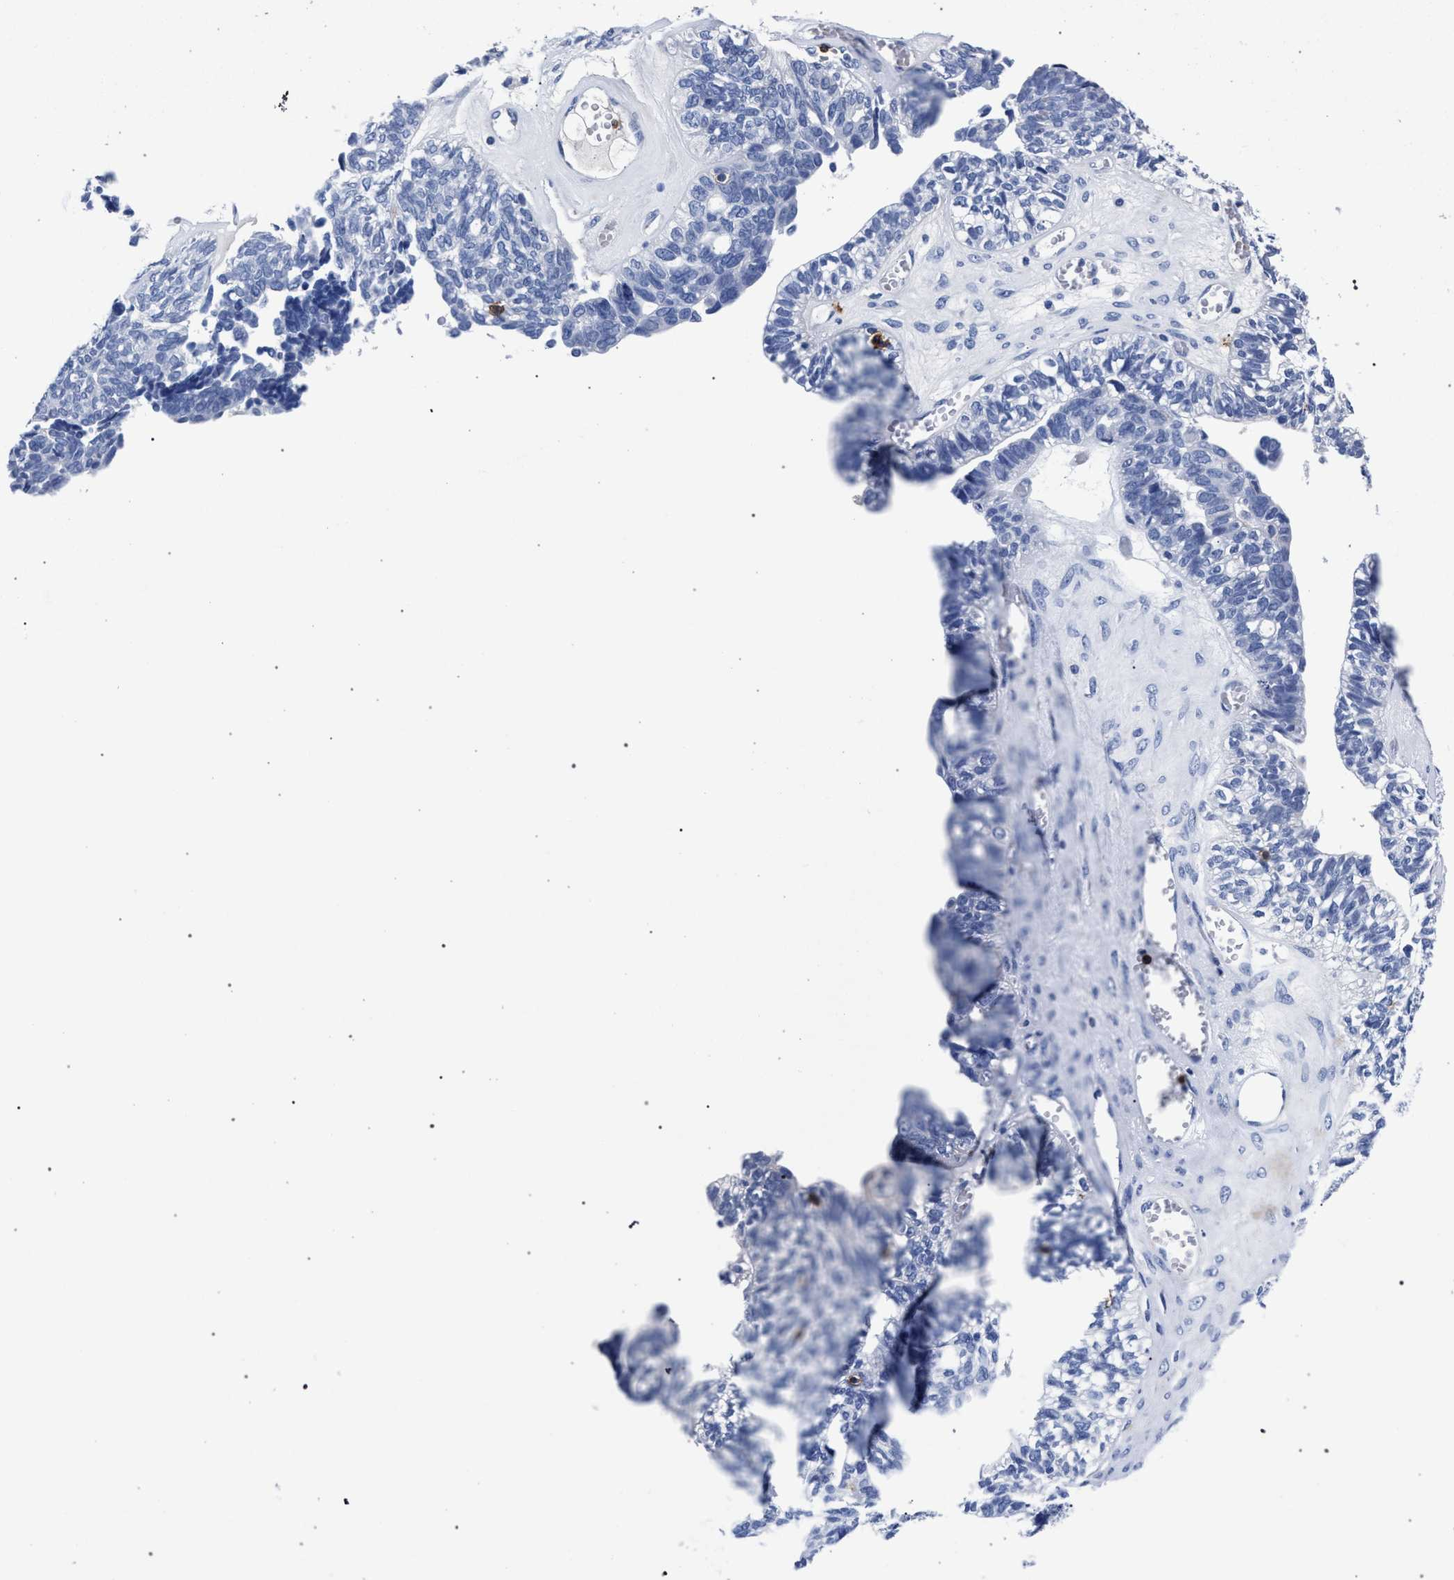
{"staining": {"intensity": "negative", "quantity": "none", "location": "none"}, "tissue": "ovarian cancer", "cell_type": "Tumor cells", "image_type": "cancer", "snomed": [{"axis": "morphology", "description": "Cystadenocarcinoma, serous, NOS"}, {"axis": "topography", "description": "Ovary"}], "caption": "This is an immunohistochemistry photomicrograph of ovarian serous cystadenocarcinoma. There is no staining in tumor cells.", "gene": "KLRK1", "patient": {"sex": "female", "age": 79}}